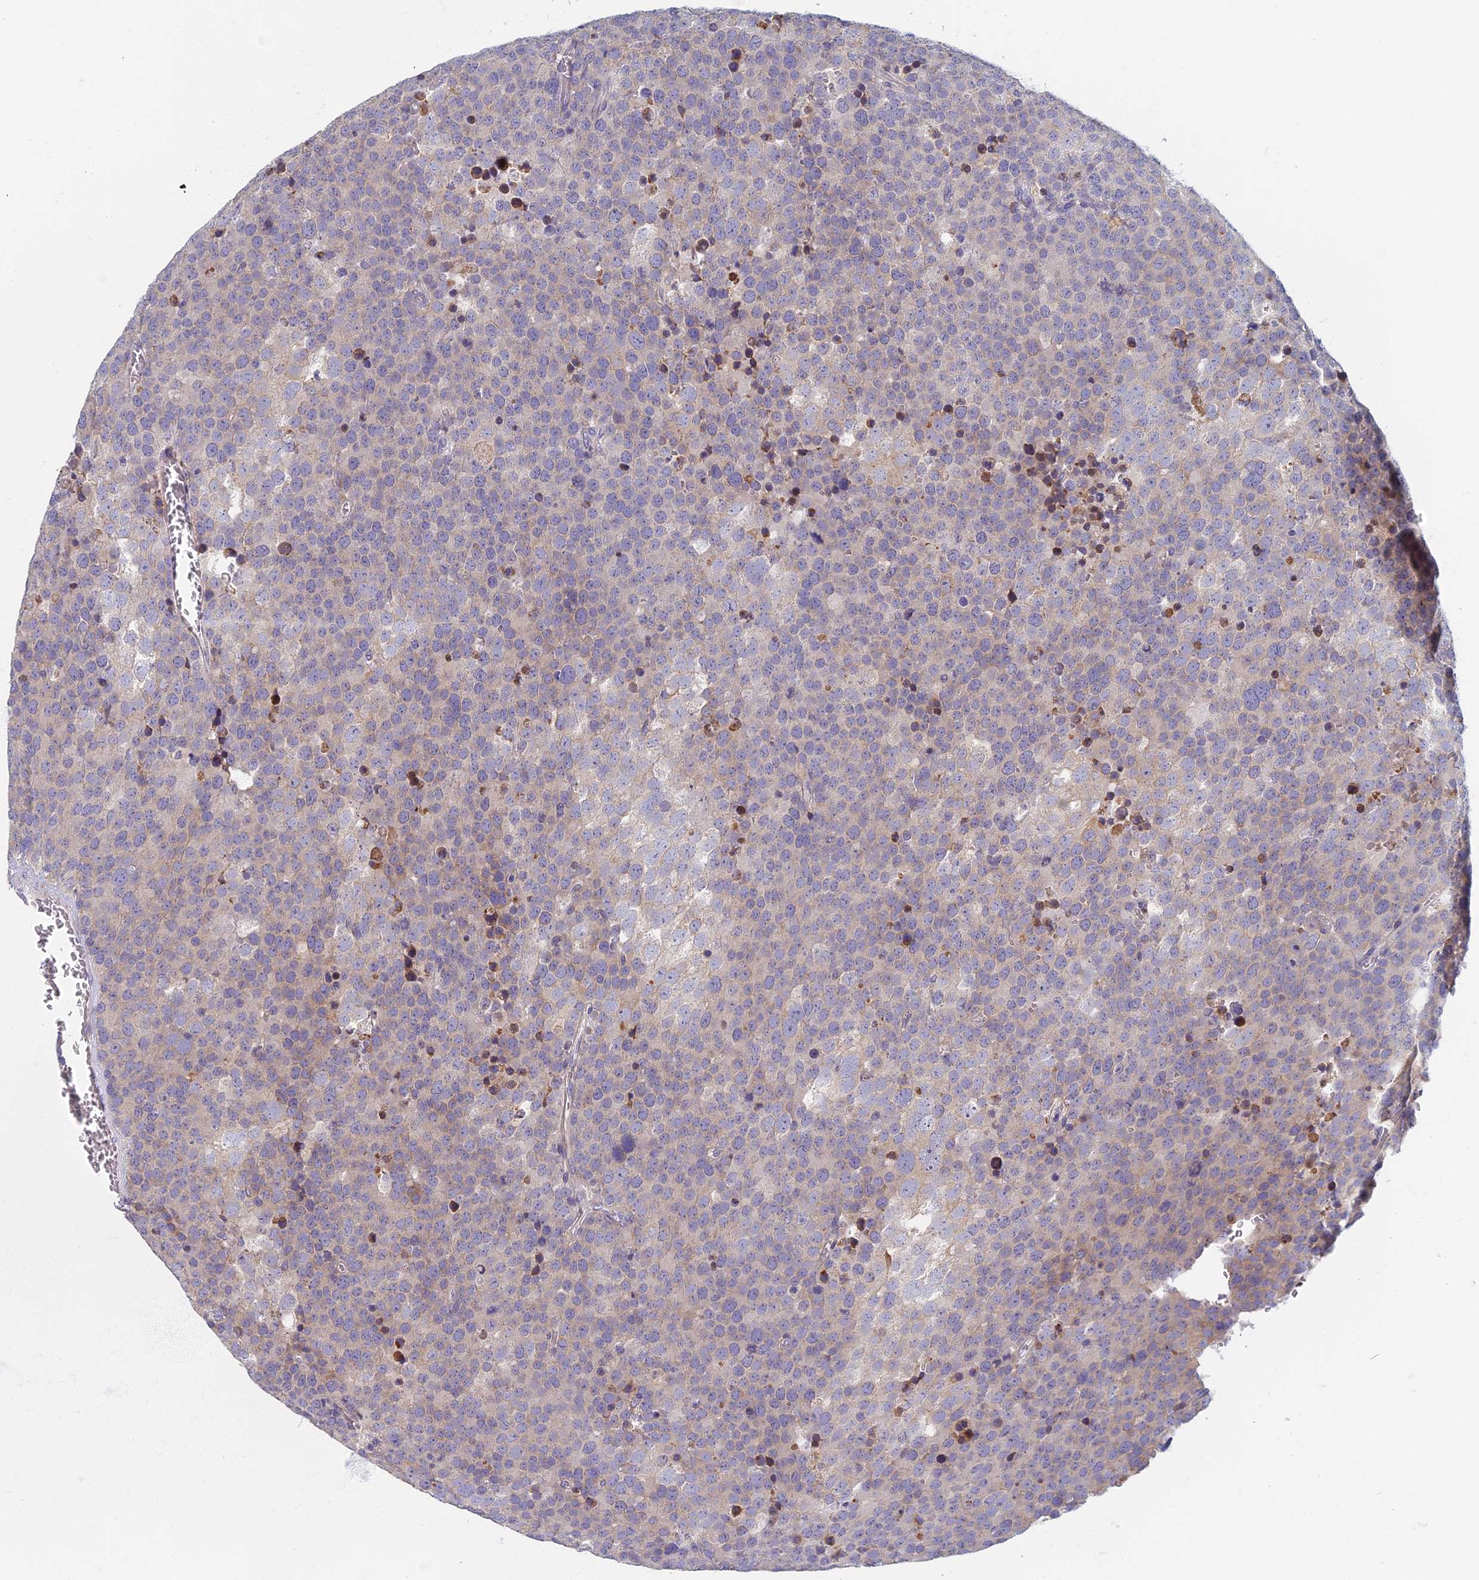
{"staining": {"intensity": "negative", "quantity": "none", "location": "none"}, "tissue": "testis cancer", "cell_type": "Tumor cells", "image_type": "cancer", "snomed": [{"axis": "morphology", "description": "Seminoma, NOS"}, {"axis": "topography", "description": "Testis"}], "caption": "Testis seminoma stained for a protein using immunohistochemistry demonstrates no staining tumor cells.", "gene": "DDX51", "patient": {"sex": "male", "age": 71}}